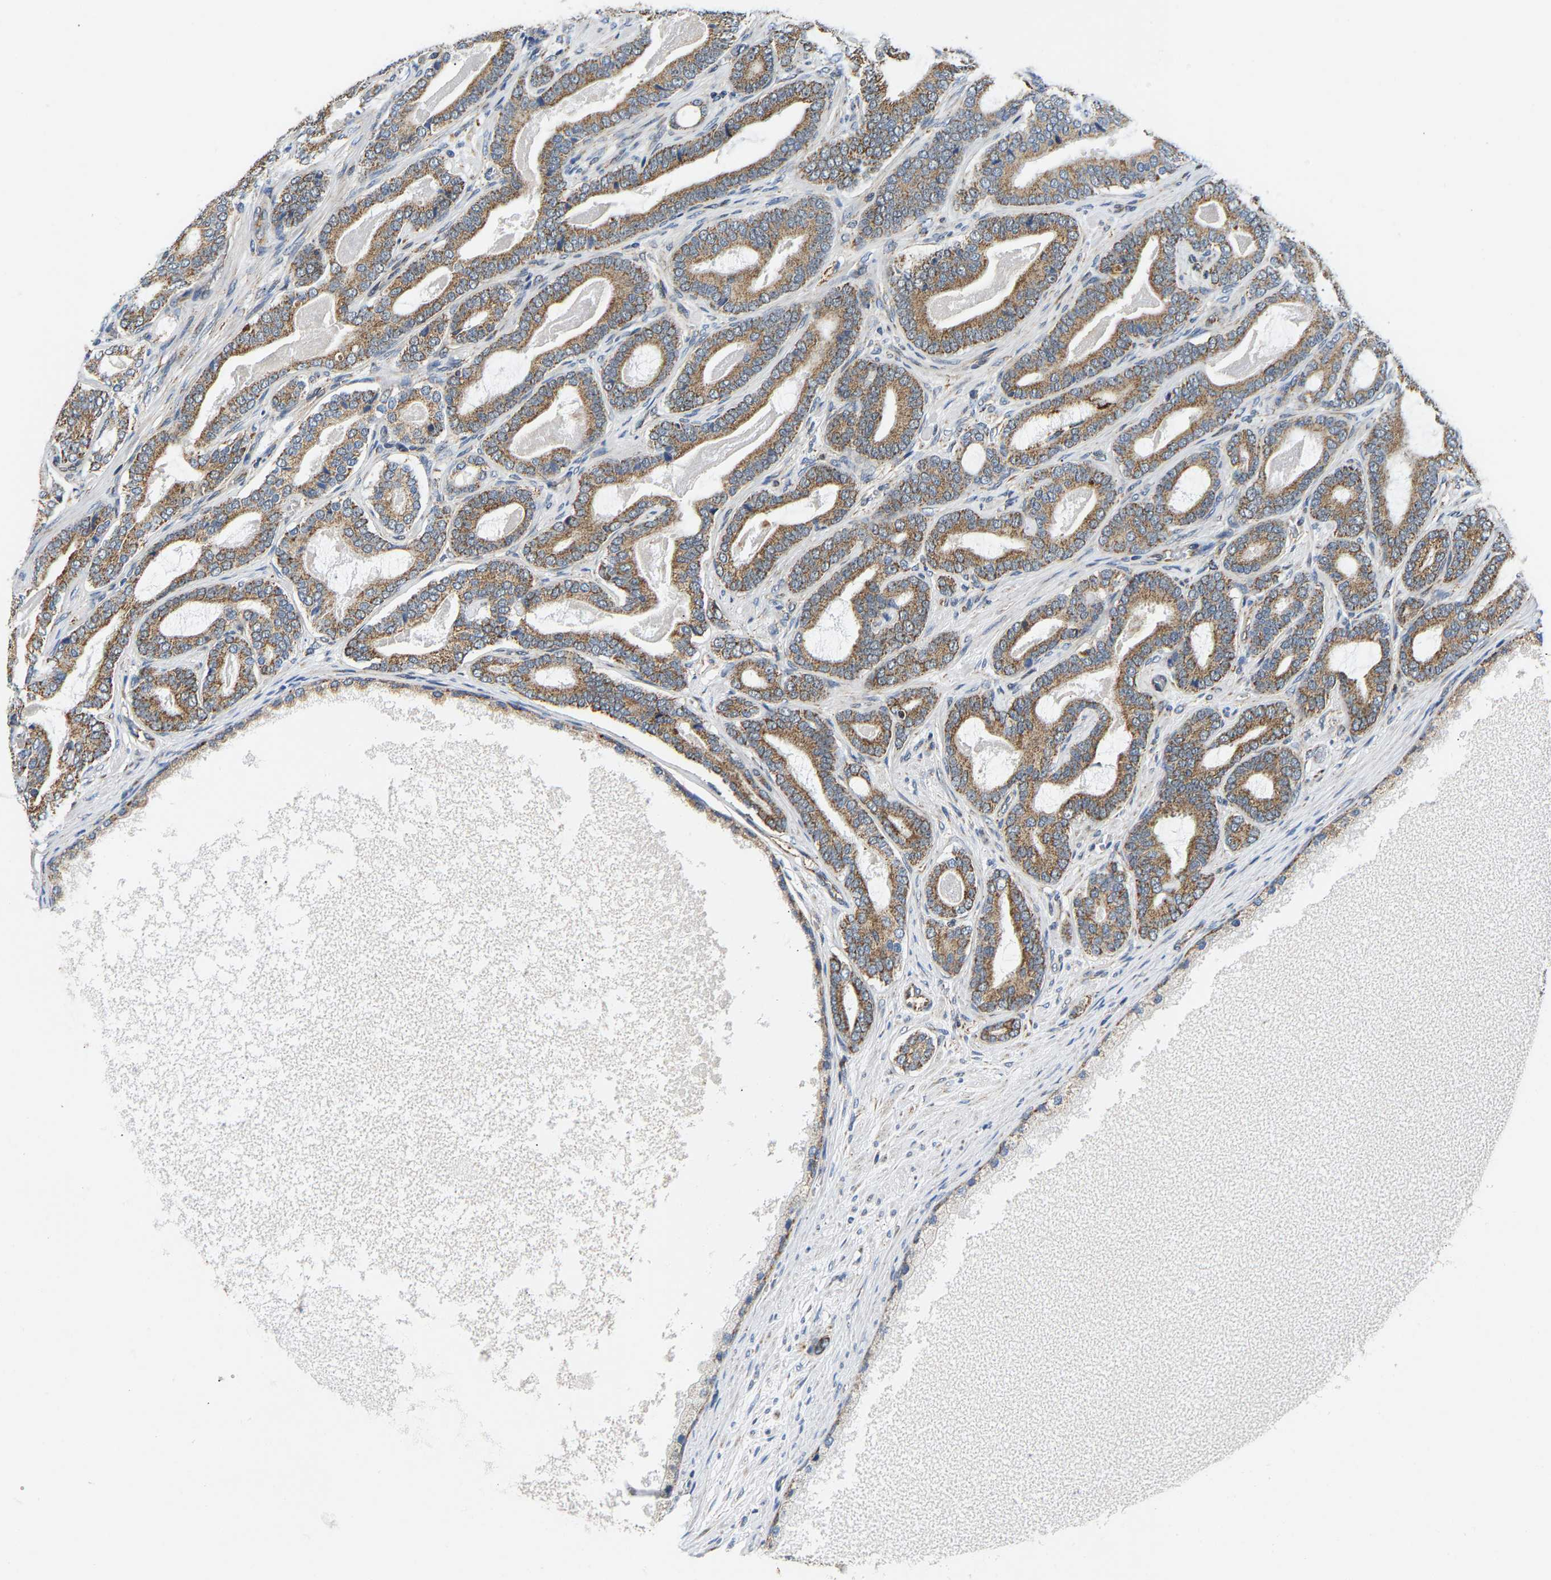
{"staining": {"intensity": "moderate", "quantity": ">75%", "location": "cytoplasmic/membranous"}, "tissue": "prostate cancer", "cell_type": "Tumor cells", "image_type": "cancer", "snomed": [{"axis": "morphology", "description": "Adenocarcinoma, High grade"}, {"axis": "topography", "description": "Prostate"}], "caption": "A histopathology image showing moderate cytoplasmic/membranous positivity in about >75% of tumor cells in prostate cancer, as visualized by brown immunohistochemical staining.", "gene": "GIMAP7", "patient": {"sex": "male", "age": 60}}